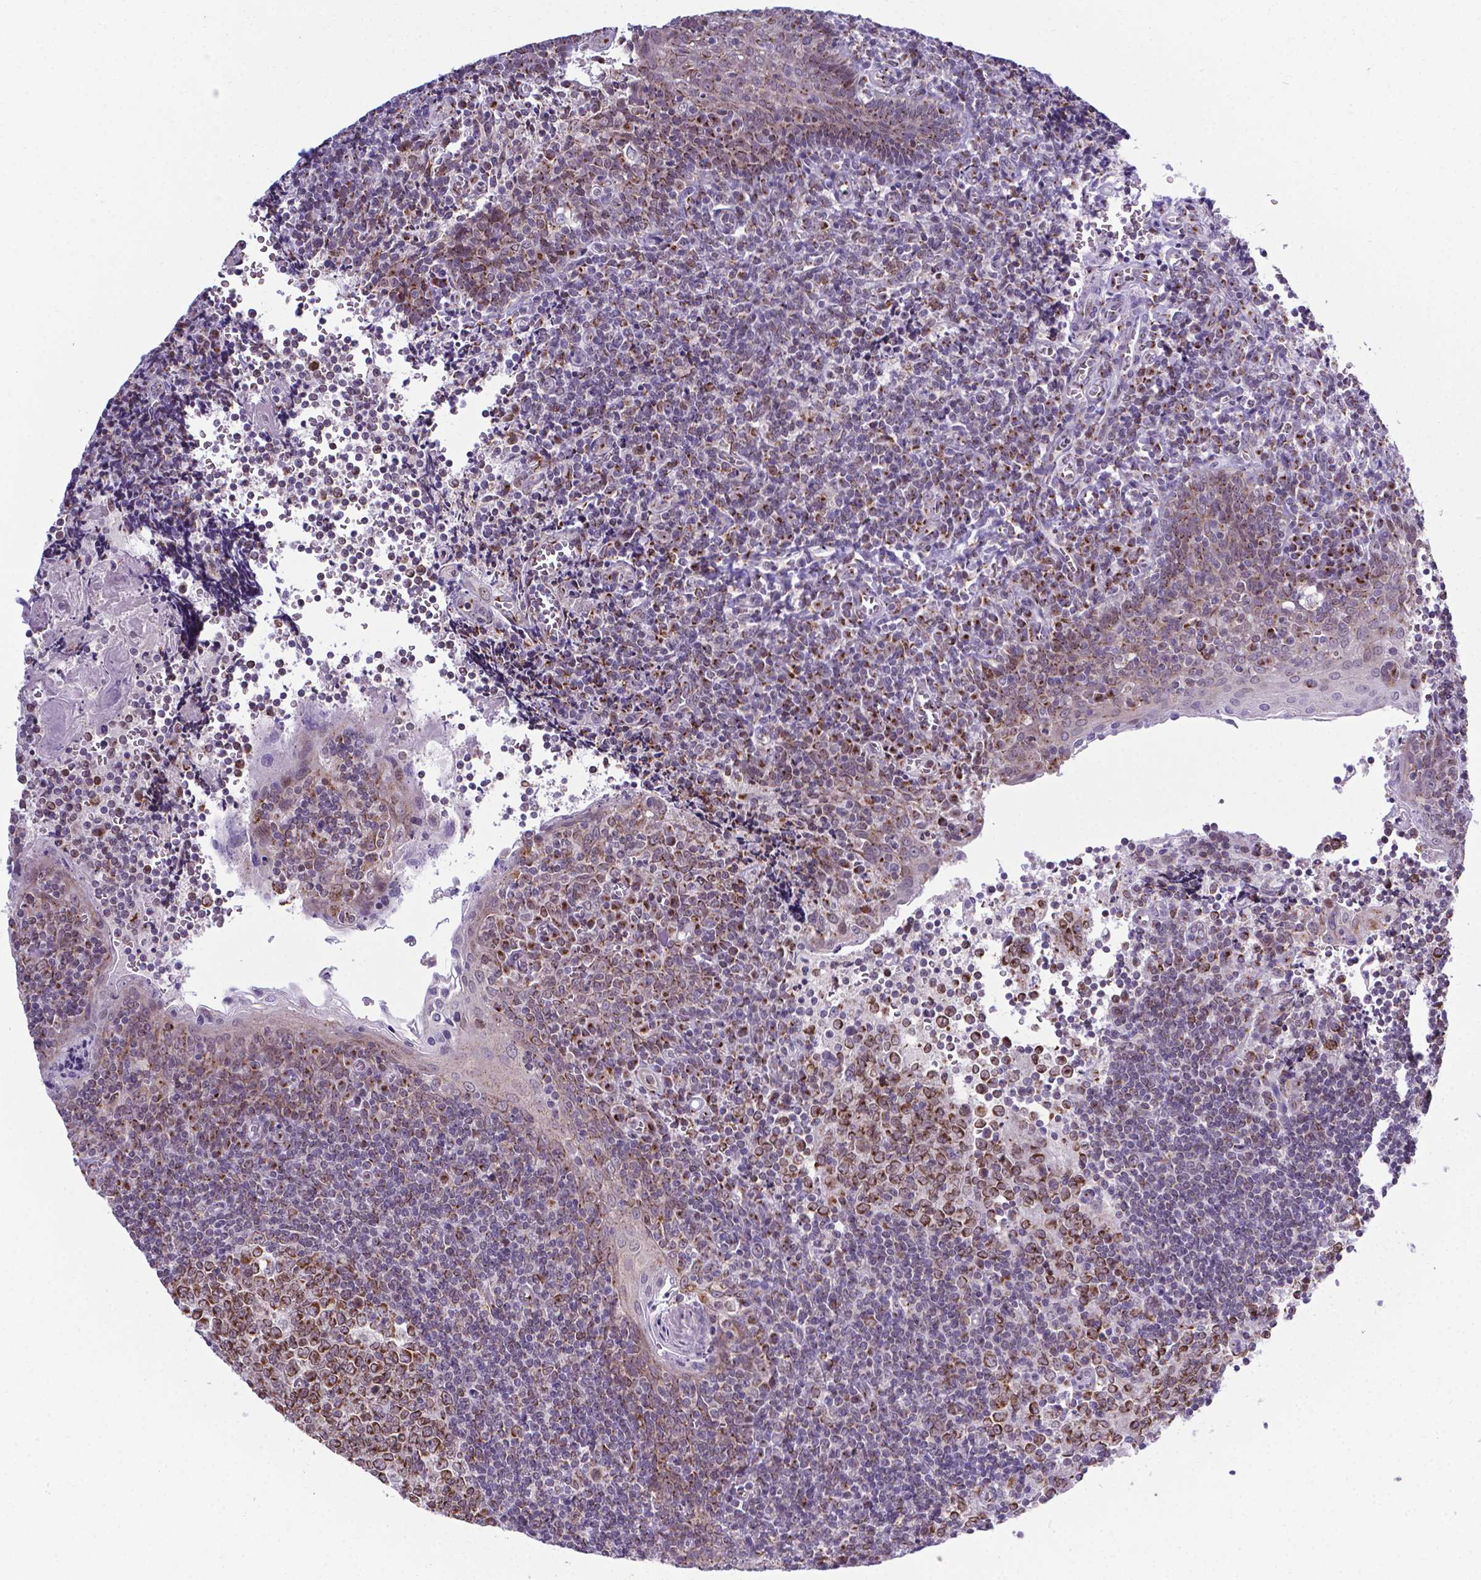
{"staining": {"intensity": "moderate", "quantity": ">75%", "location": "cytoplasmic/membranous"}, "tissue": "tonsil", "cell_type": "Germinal center cells", "image_type": "normal", "snomed": [{"axis": "morphology", "description": "Normal tissue, NOS"}, {"axis": "morphology", "description": "Inflammation, NOS"}, {"axis": "topography", "description": "Tonsil"}], "caption": "This micrograph displays unremarkable tonsil stained with immunohistochemistry to label a protein in brown. The cytoplasmic/membranous of germinal center cells show moderate positivity for the protein. Nuclei are counter-stained blue.", "gene": "MRPL10", "patient": {"sex": "female", "age": 31}}